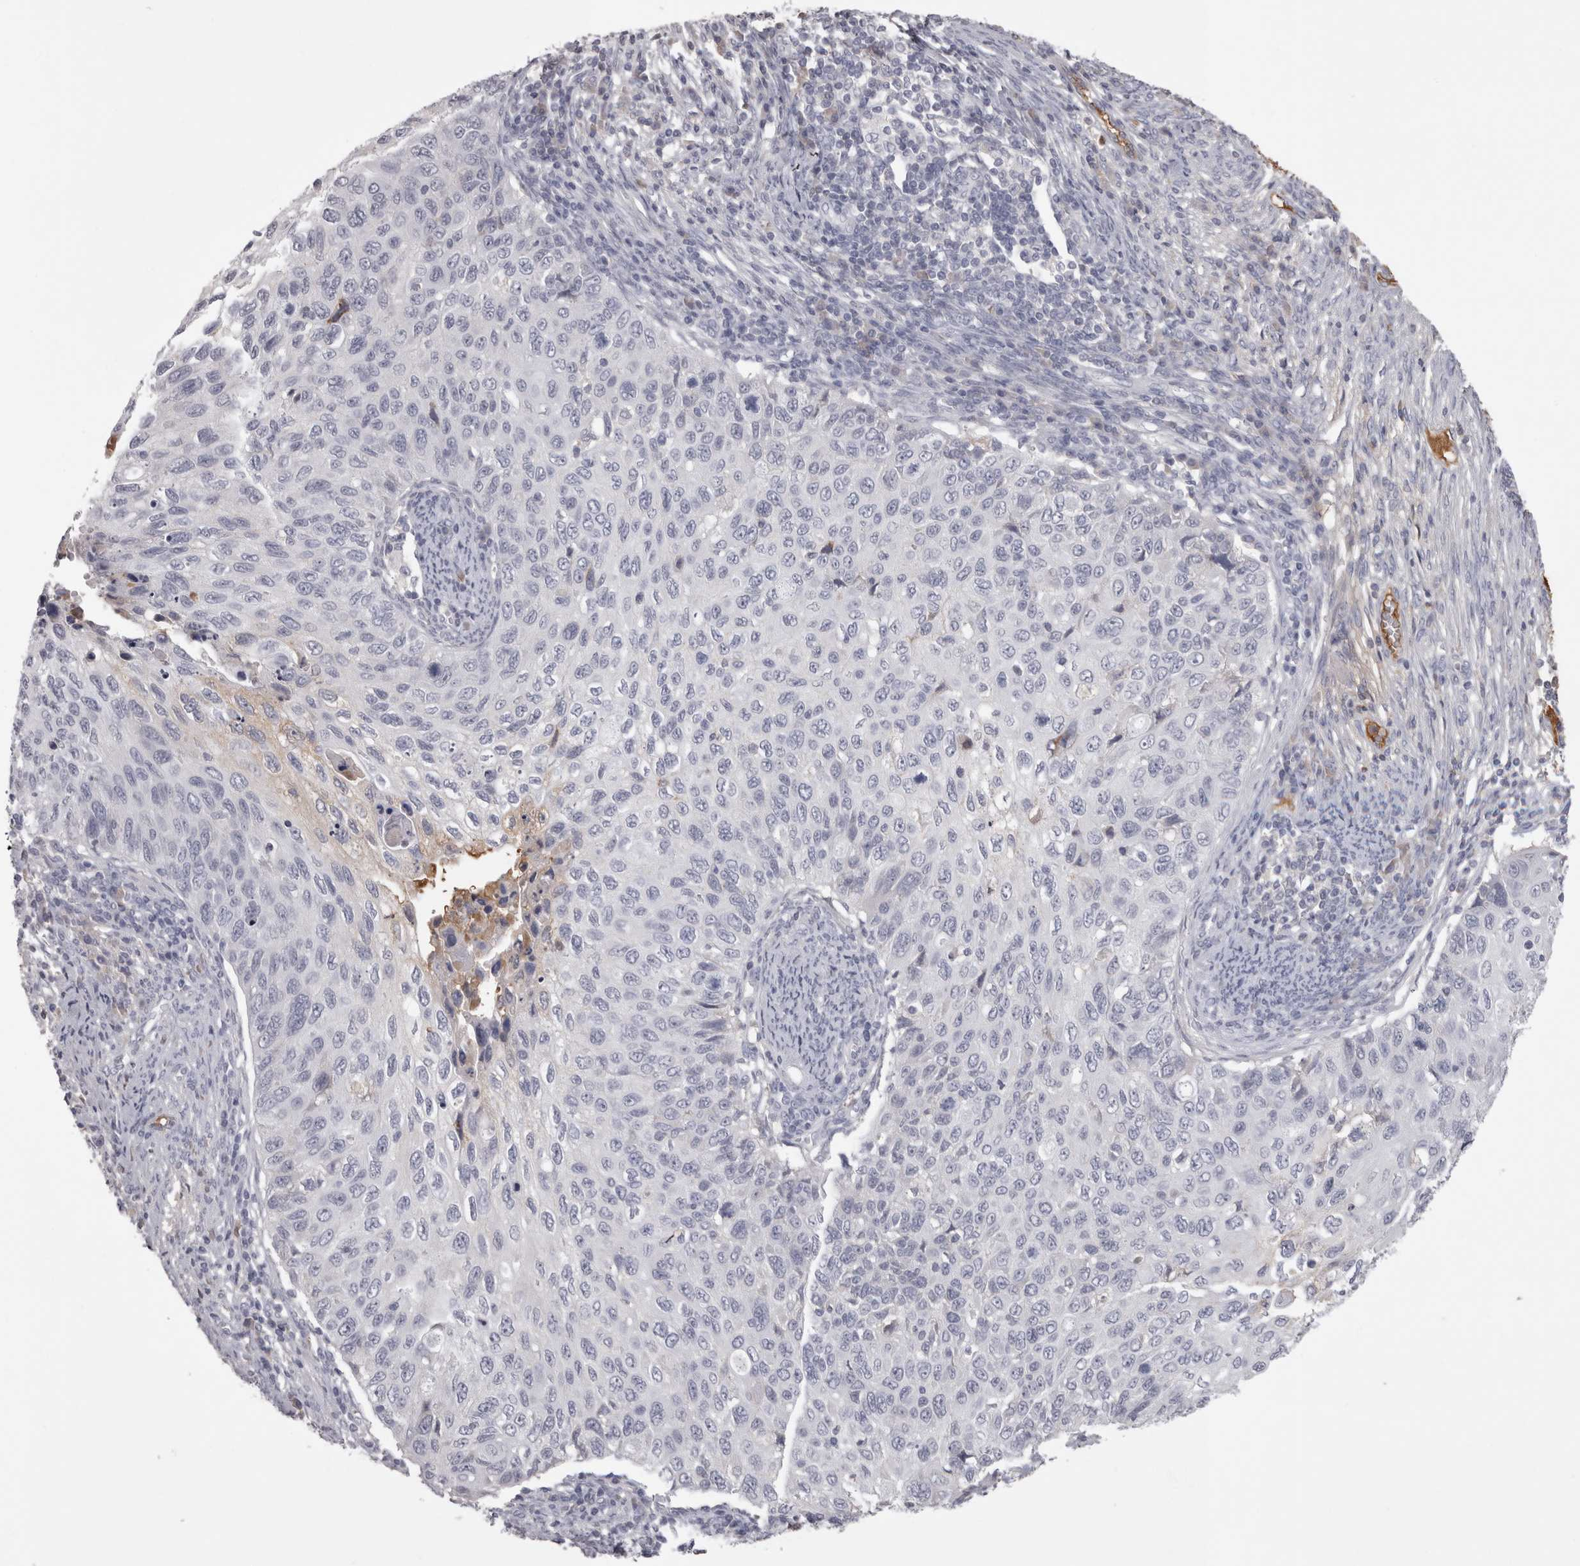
{"staining": {"intensity": "negative", "quantity": "none", "location": "none"}, "tissue": "cervical cancer", "cell_type": "Tumor cells", "image_type": "cancer", "snomed": [{"axis": "morphology", "description": "Squamous cell carcinoma, NOS"}, {"axis": "topography", "description": "Cervix"}], "caption": "Cervical squamous cell carcinoma was stained to show a protein in brown. There is no significant expression in tumor cells. (Brightfield microscopy of DAB immunohistochemistry at high magnification).", "gene": "SAA4", "patient": {"sex": "female", "age": 70}}